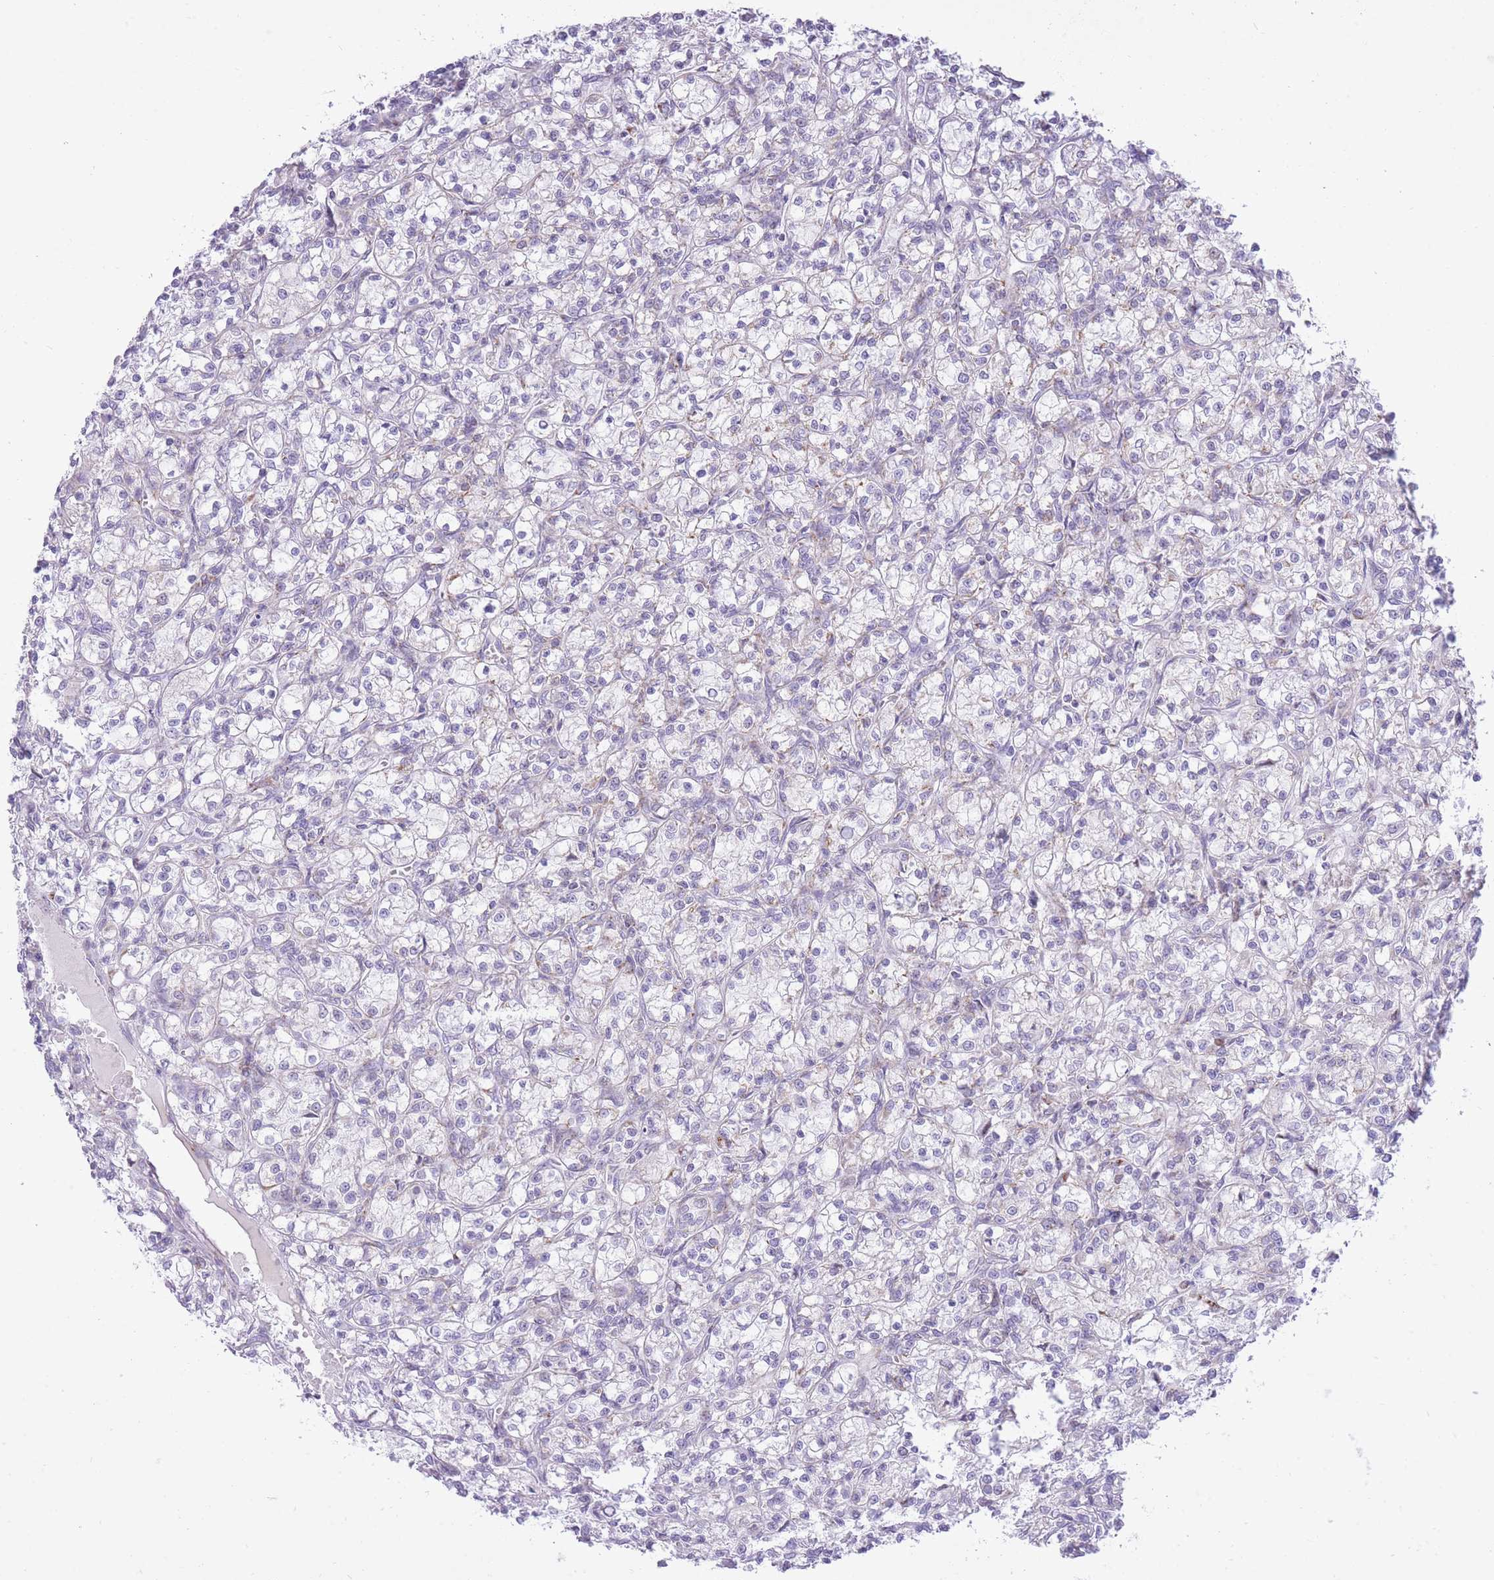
{"staining": {"intensity": "negative", "quantity": "none", "location": "none"}, "tissue": "renal cancer", "cell_type": "Tumor cells", "image_type": "cancer", "snomed": [{"axis": "morphology", "description": "Adenocarcinoma, NOS"}, {"axis": "topography", "description": "Kidney"}], "caption": "Immunohistochemistry of human renal cancer (adenocarcinoma) exhibits no staining in tumor cells.", "gene": "DENND2D", "patient": {"sex": "female", "age": 59}}